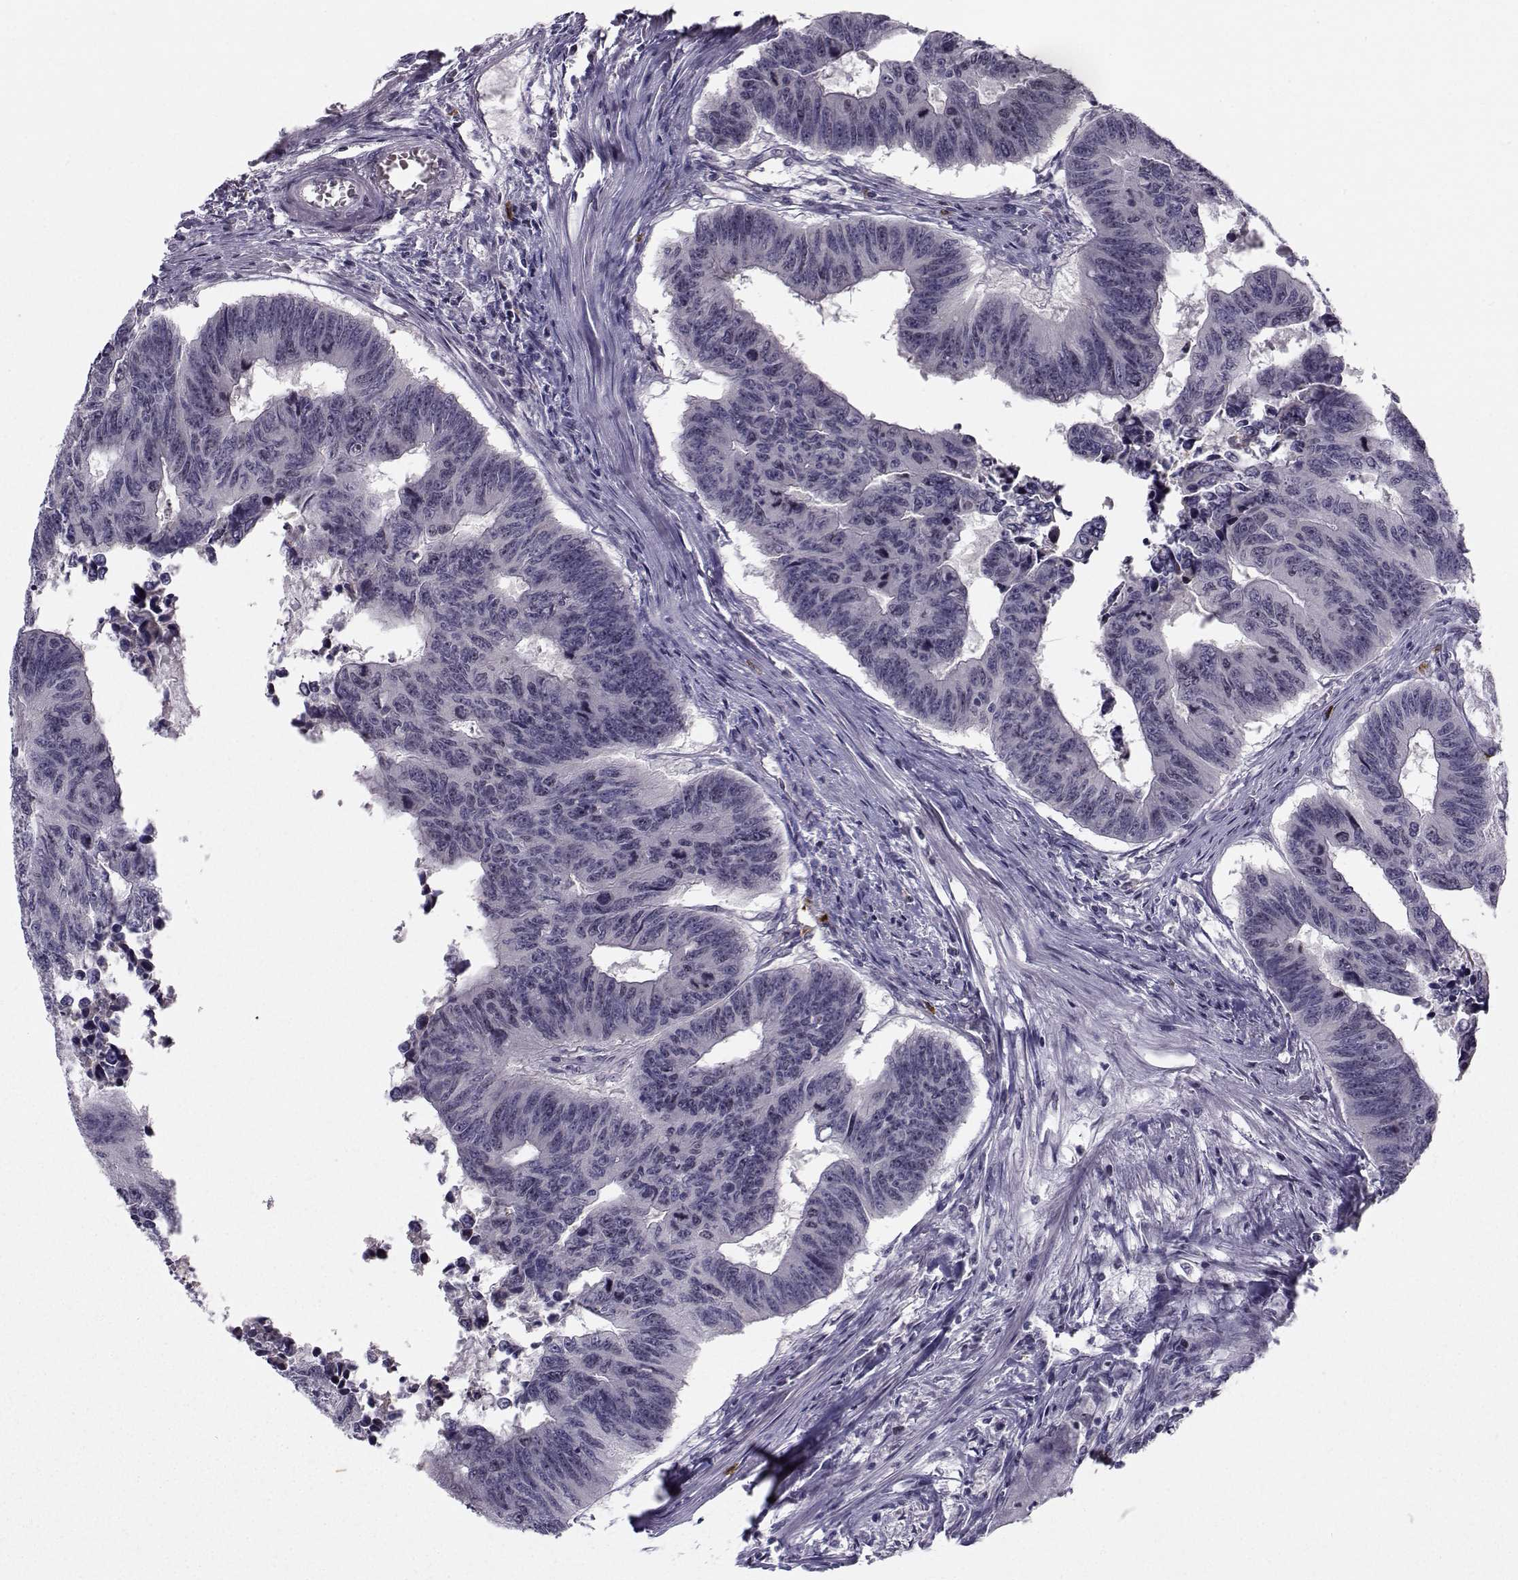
{"staining": {"intensity": "negative", "quantity": "none", "location": "none"}, "tissue": "colorectal cancer", "cell_type": "Tumor cells", "image_type": "cancer", "snomed": [{"axis": "morphology", "description": "Adenocarcinoma, NOS"}, {"axis": "topography", "description": "Rectum"}], "caption": "DAB immunohistochemical staining of colorectal adenocarcinoma reveals no significant expression in tumor cells.", "gene": "LRP8", "patient": {"sex": "female", "age": 85}}